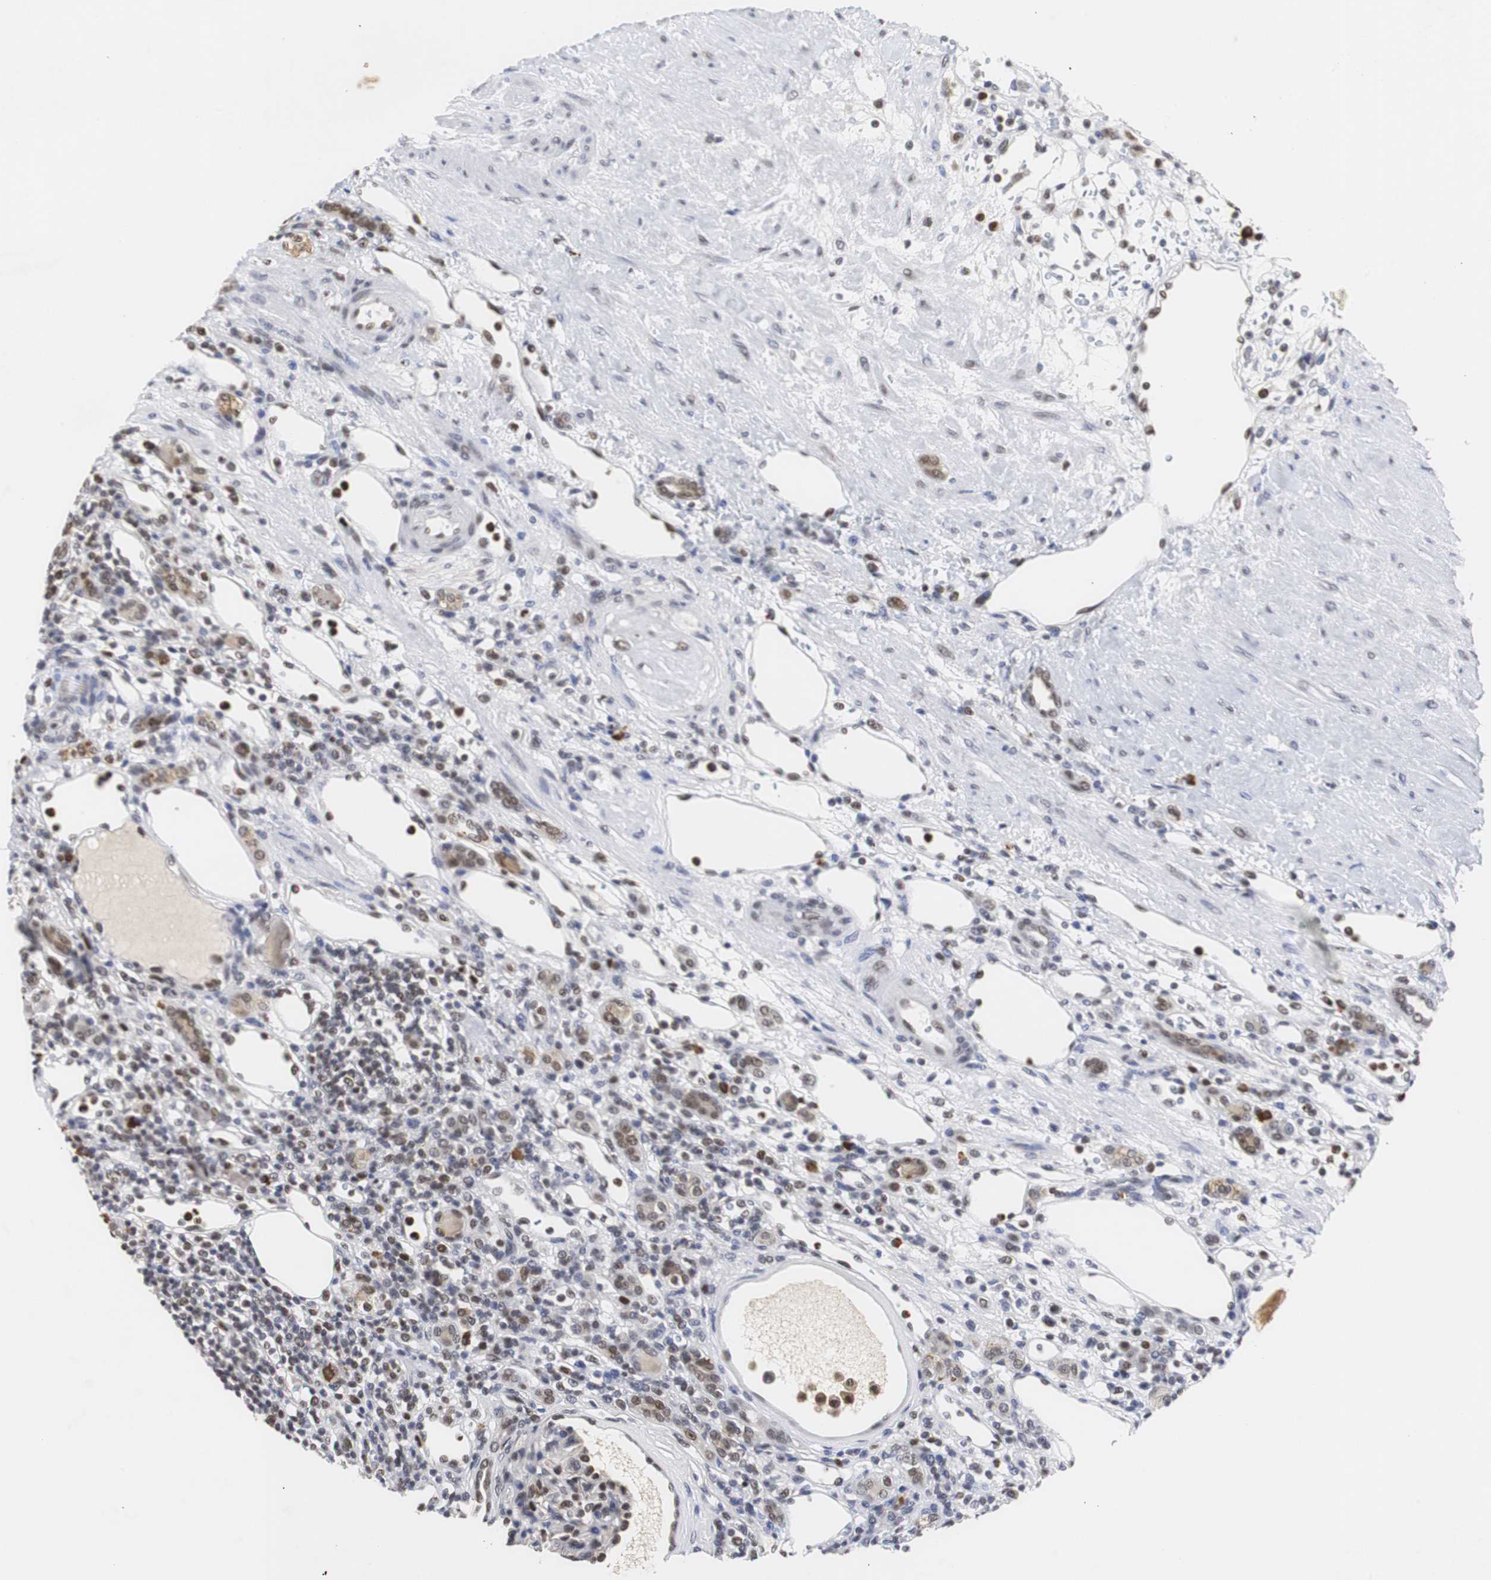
{"staining": {"intensity": "weak", "quantity": "<25%", "location": "nuclear"}, "tissue": "renal cancer", "cell_type": "Tumor cells", "image_type": "cancer", "snomed": [{"axis": "morphology", "description": "Normal tissue, NOS"}, {"axis": "morphology", "description": "Adenocarcinoma, NOS"}, {"axis": "topography", "description": "Kidney"}], "caption": "Tumor cells are negative for brown protein staining in adenocarcinoma (renal).", "gene": "ZFC3H1", "patient": {"sex": "female", "age": 55}}